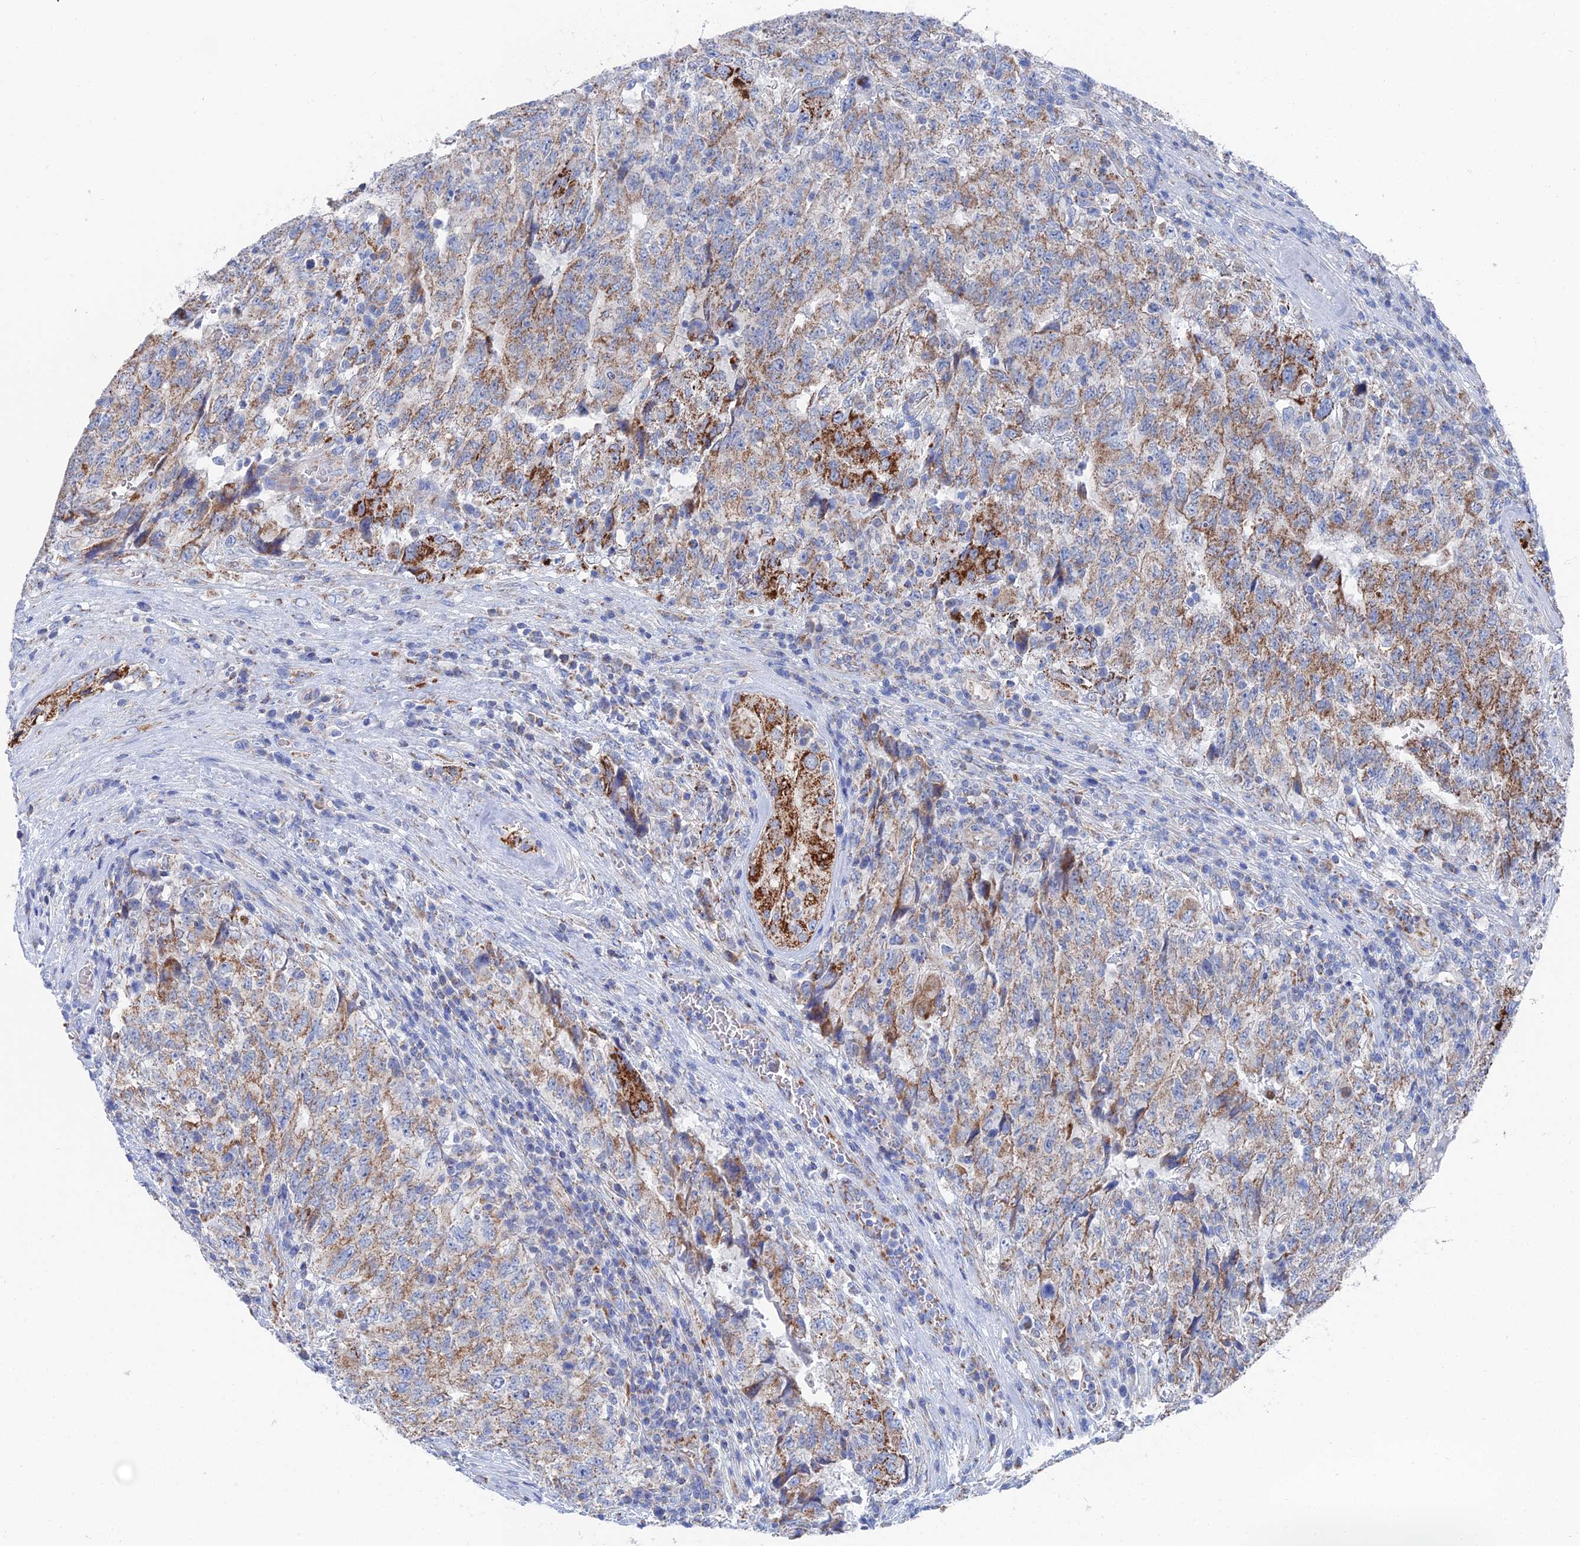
{"staining": {"intensity": "moderate", "quantity": "25%-75%", "location": "cytoplasmic/membranous"}, "tissue": "testis cancer", "cell_type": "Tumor cells", "image_type": "cancer", "snomed": [{"axis": "morphology", "description": "Carcinoma, Embryonal, NOS"}, {"axis": "topography", "description": "Testis"}], "caption": "There is medium levels of moderate cytoplasmic/membranous expression in tumor cells of testis cancer, as demonstrated by immunohistochemical staining (brown color).", "gene": "IFT80", "patient": {"sex": "male", "age": 34}}